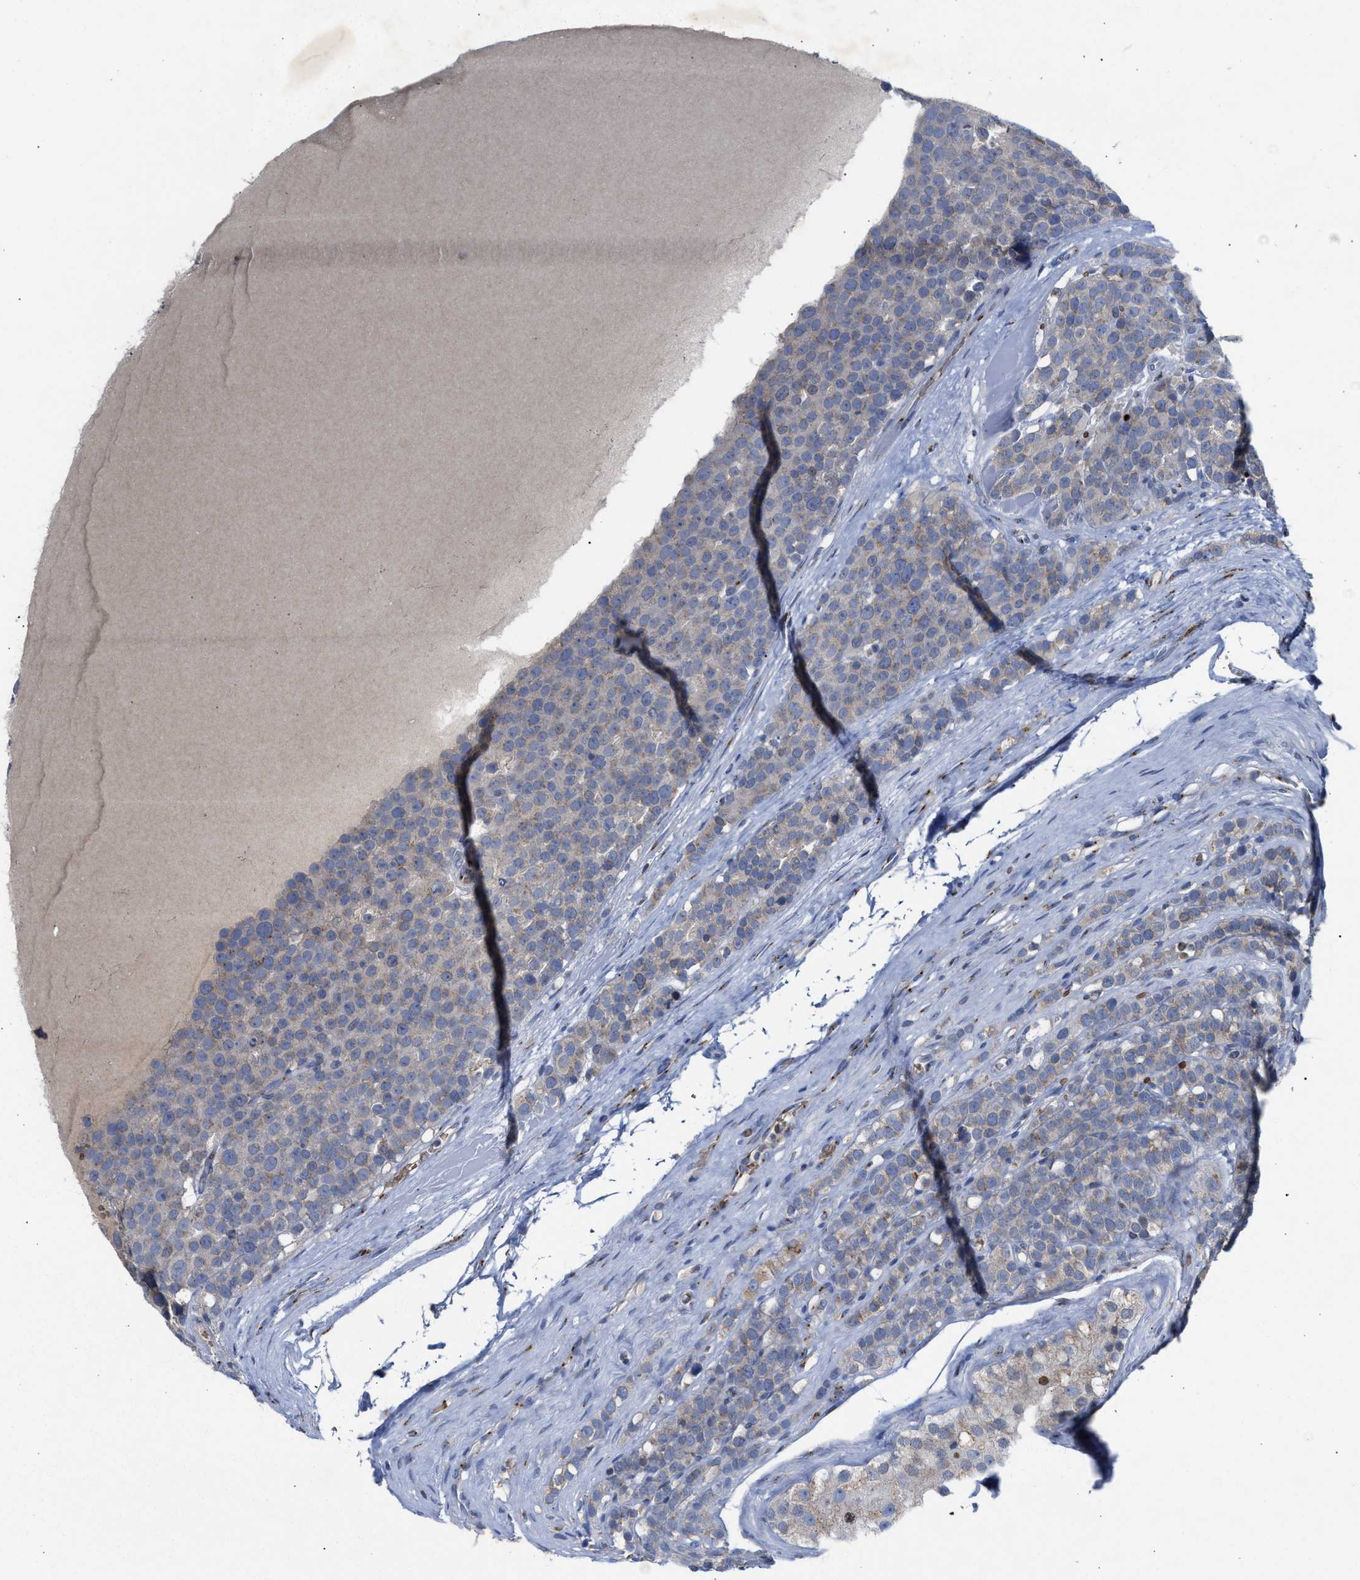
{"staining": {"intensity": "negative", "quantity": "none", "location": "none"}, "tissue": "testis cancer", "cell_type": "Tumor cells", "image_type": "cancer", "snomed": [{"axis": "morphology", "description": "Seminoma, NOS"}, {"axis": "topography", "description": "Testis"}], "caption": "Tumor cells are negative for brown protein staining in seminoma (testis).", "gene": "CCL2", "patient": {"sex": "male", "age": 71}}